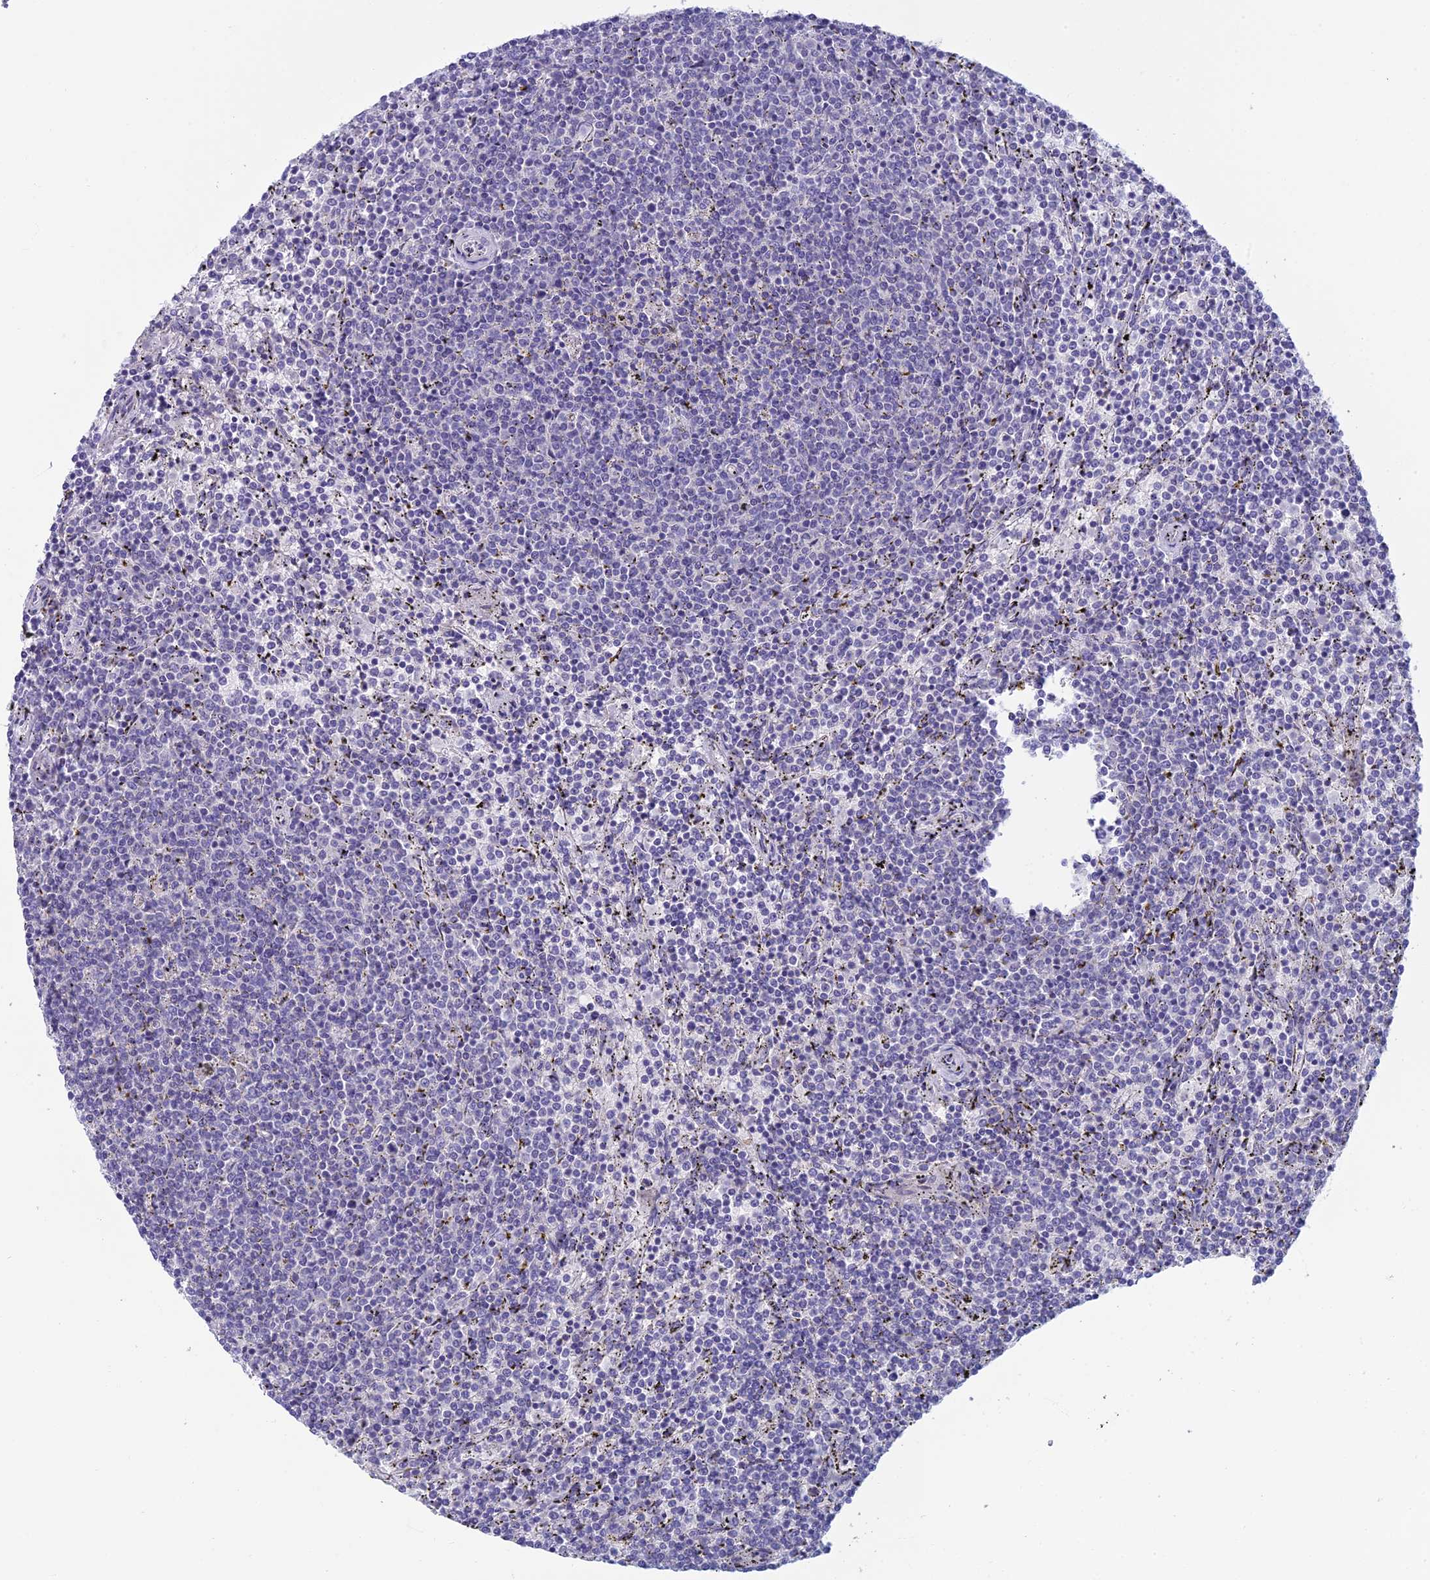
{"staining": {"intensity": "negative", "quantity": "none", "location": "none"}, "tissue": "lymphoma", "cell_type": "Tumor cells", "image_type": "cancer", "snomed": [{"axis": "morphology", "description": "Malignant lymphoma, non-Hodgkin's type, Low grade"}, {"axis": "topography", "description": "Spleen"}], "caption": "There is no significant positivity in tumor cells of low-grade malignant lymphoma, non-Hodgkin's type.", "gene": "SLC25A41", "patient": {"sex": "female", "age": 50}}